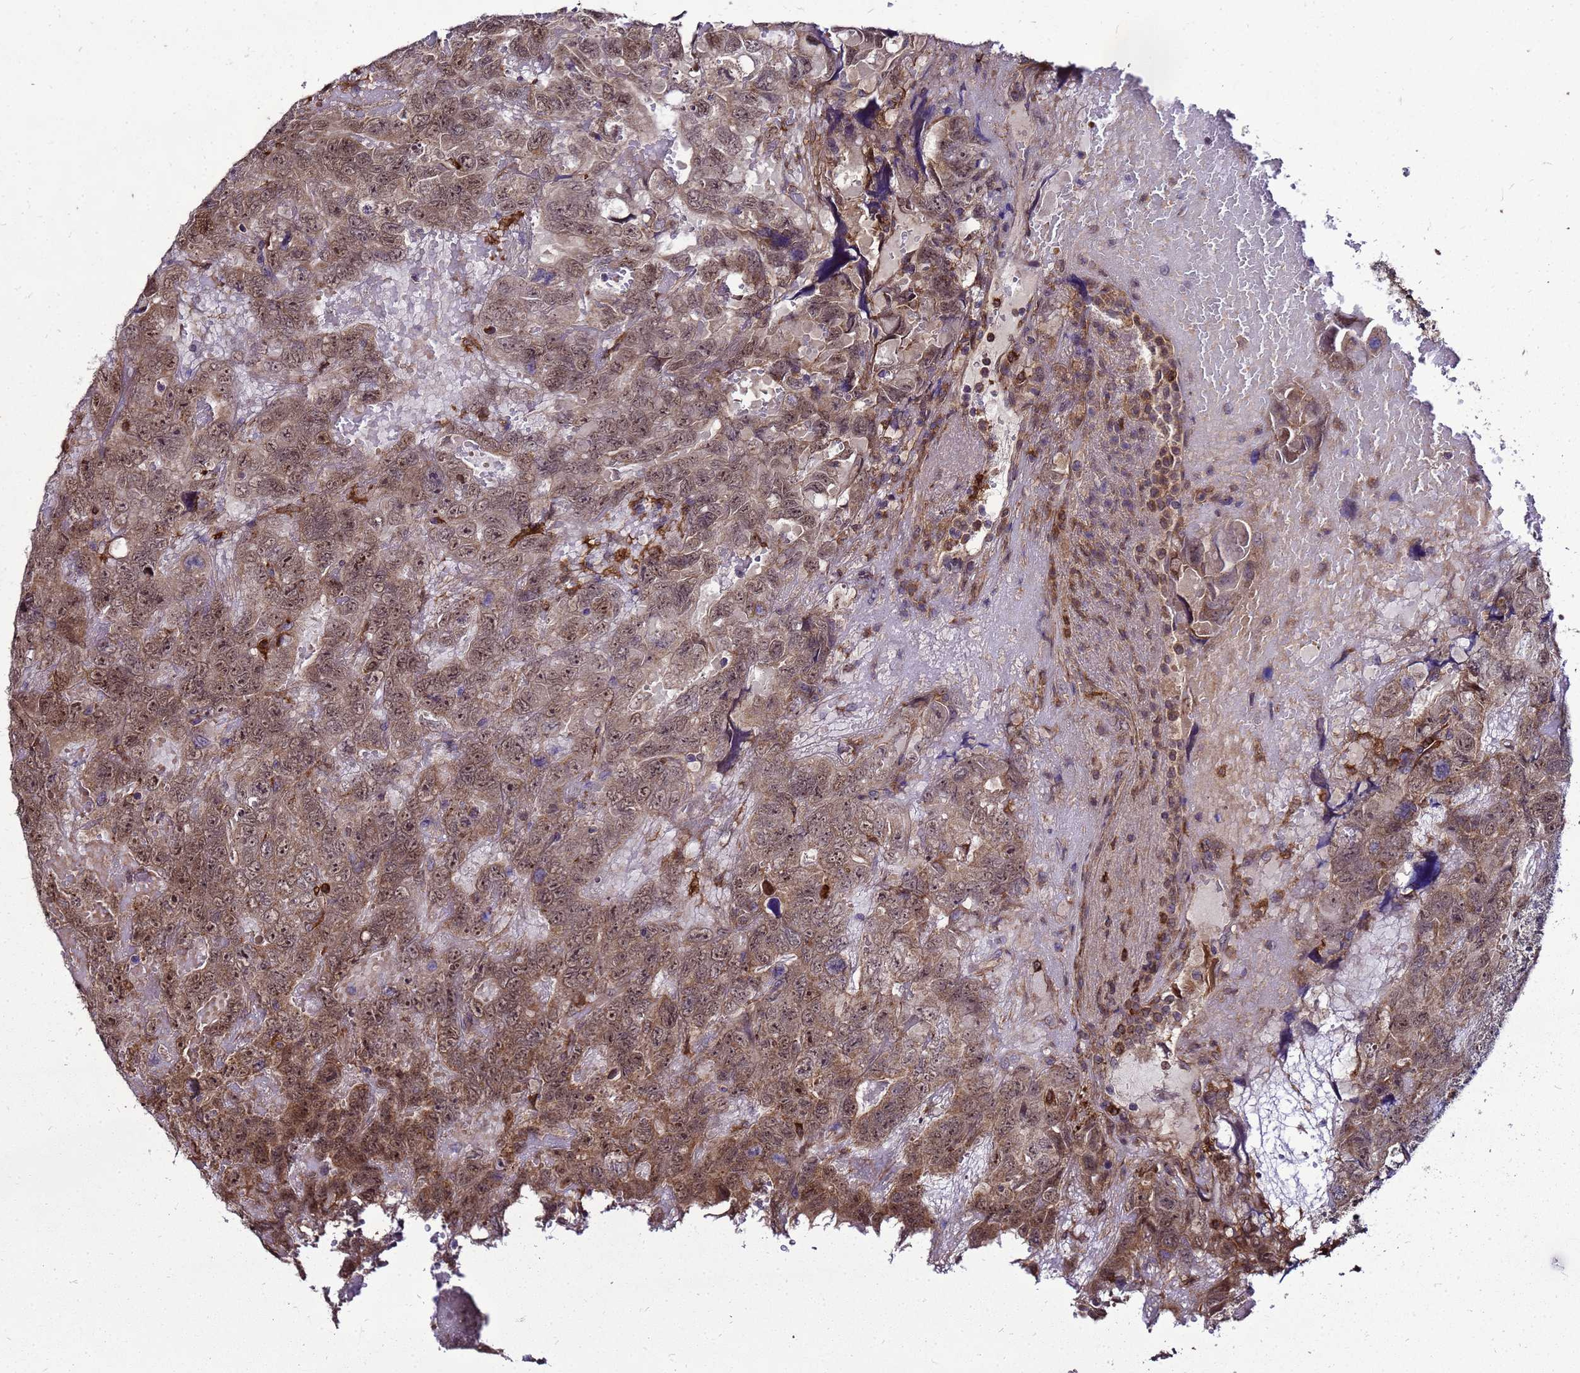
{"staining": {"intensity": "moderate", "quantity": ">75%", "location": "cytoplasmic/membranous,nuclear"}, "tissue": "testis cancer", "cell_type": "Tumor cells", "image_type": "cancer", "snomed": [{"axis": "morphology", "description": "Carcinoma, Embryonal, NOS"}, {"axis": "topography", "description": "Testis"}], "caption": "There is medium levels of moderate cytoplasmic/membranous and nuclear positivity in tumor cells of embryonal carcinoma (testis), as demonstrated by immunohistochemical staining (brown color).", "gene": "TRABD", "patient": {"sex": "male", "age": 45}}